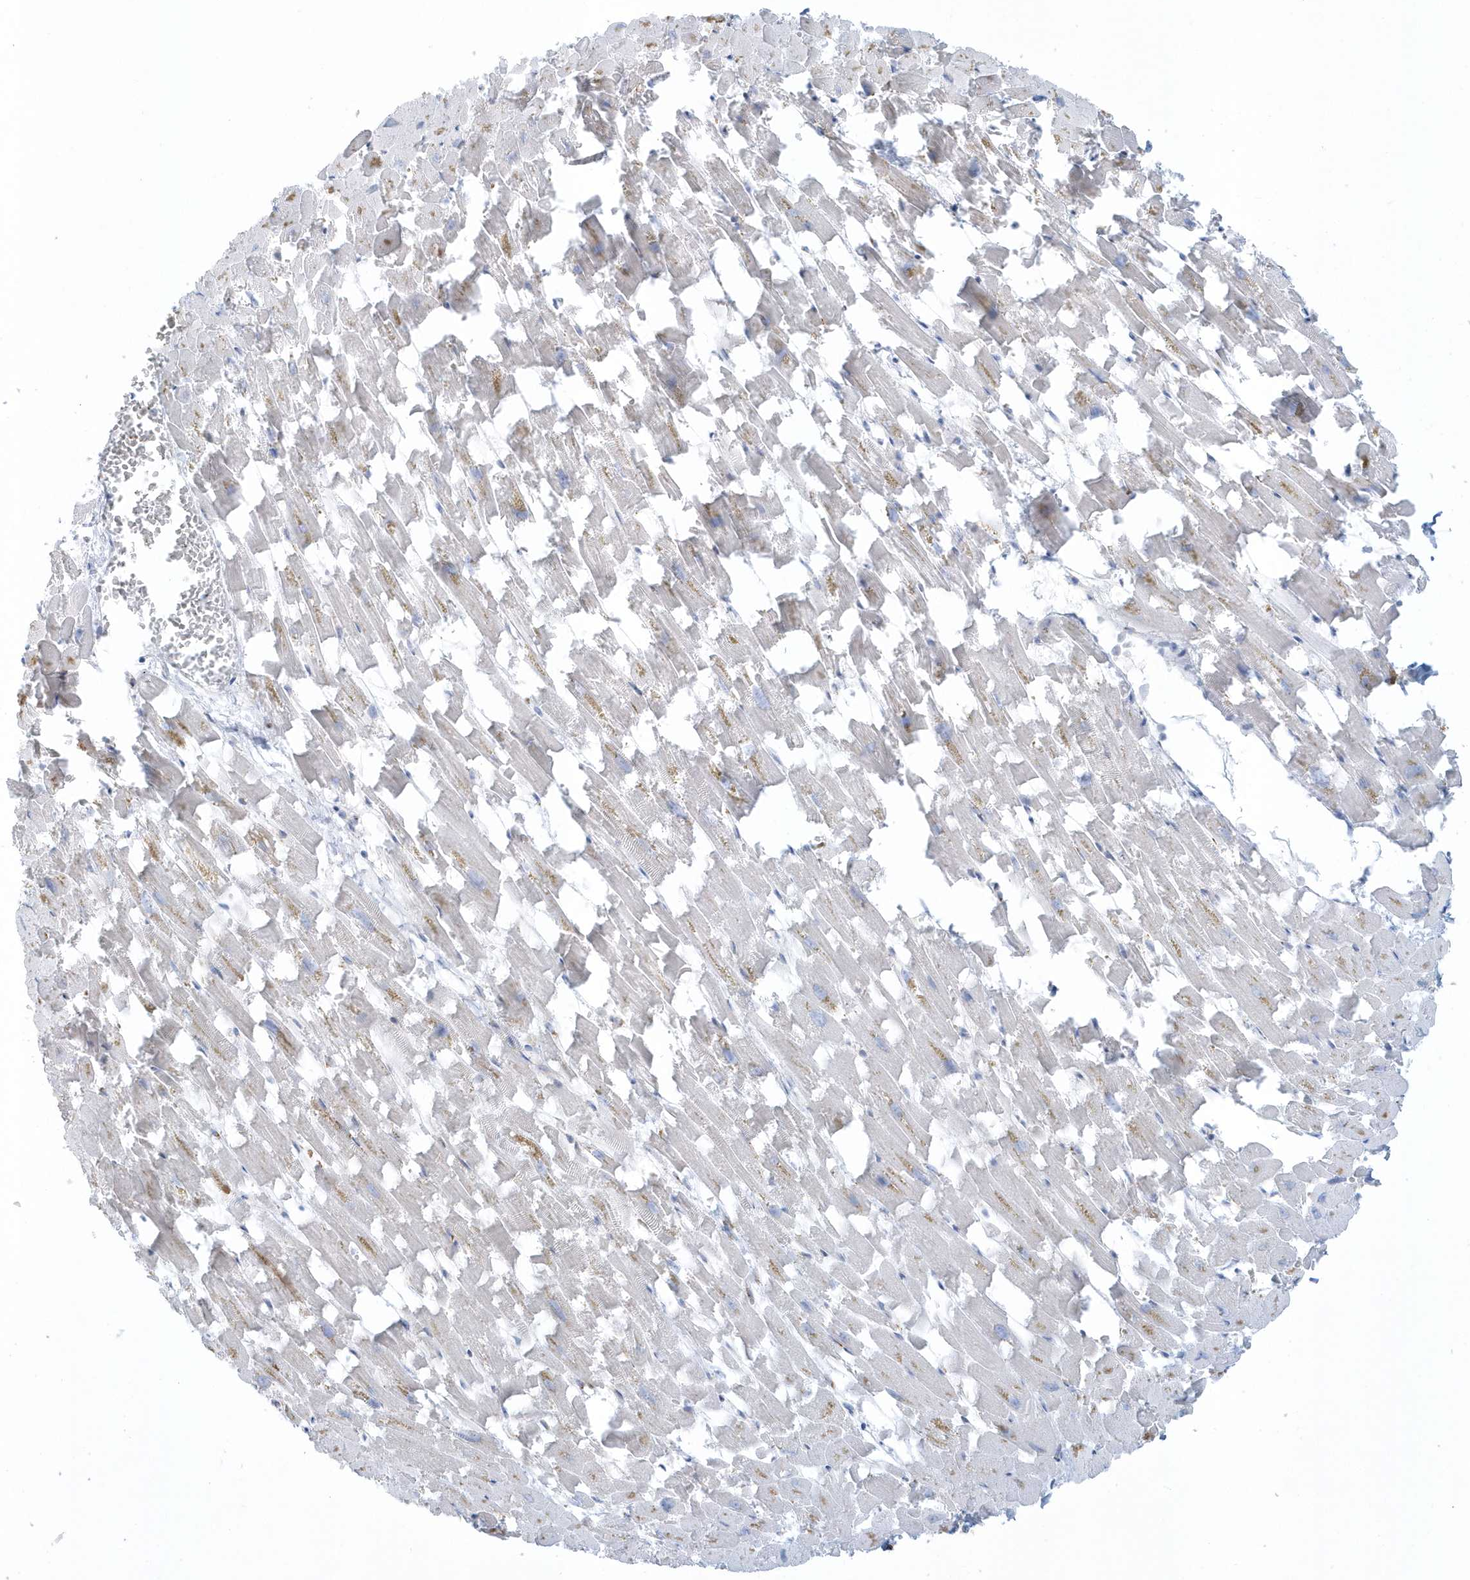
{"staining": {"intensity": "moderate", "quantity": "25%-75%", "location": "cytoplasmic/membranous"}, "tissue": "heart muscle", "cell_type": "Cardiomyocytes", "image_type": "normal", "snomed": [{"axis": "morphology", "description": "Normal tissue, NOS"}, {"axis": "topography", "description": "Heart"}], "caption": "Immunohistochemistry (IHC) micrograph of normal human heart muscle stained for a protein (brown), which reveals medium levels of moderate cytoplasmic/membranous positivity in approximately 25%-75% of cardiomyocytes.", "gene": "DCAF1", "patient": {"sex": "female", "age": 64}}